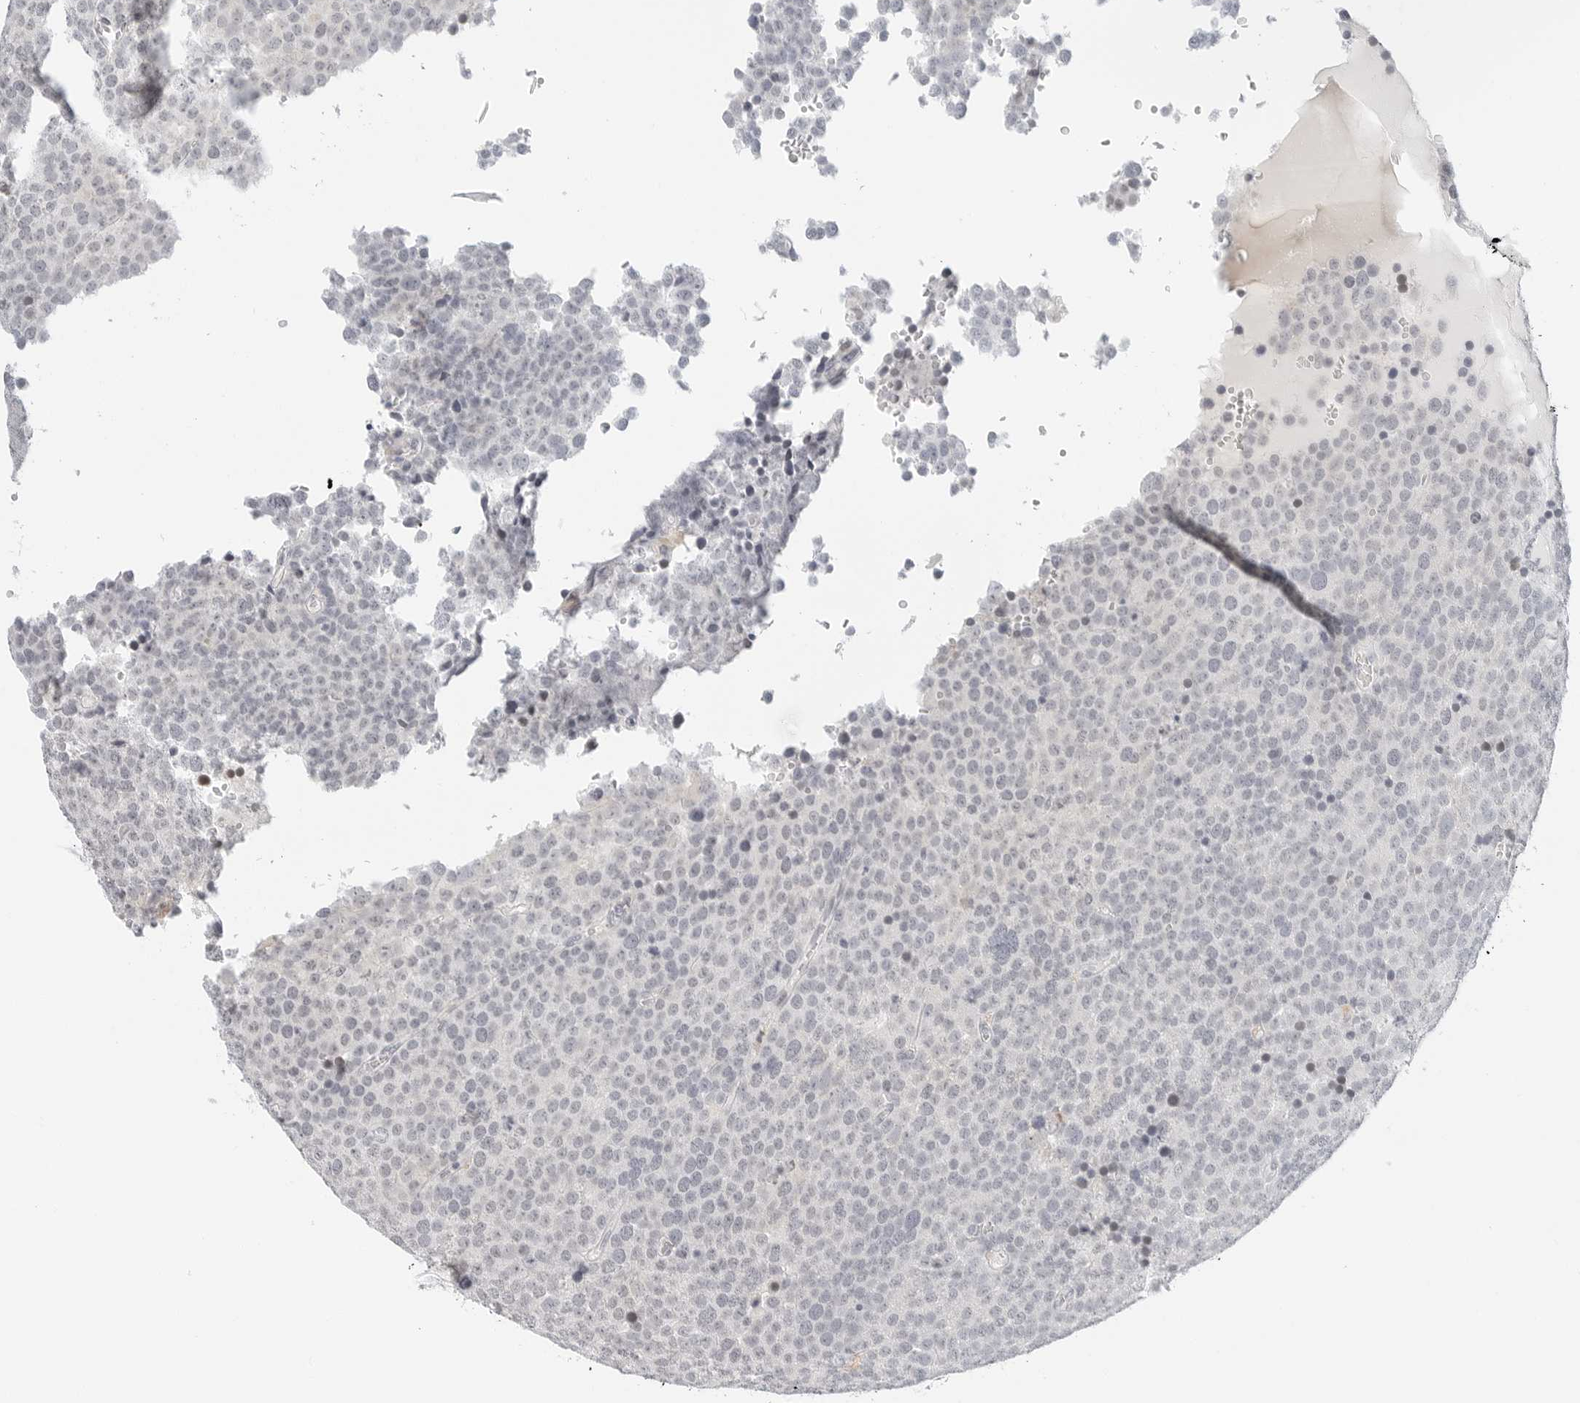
{"staining": {"intensity": "negative", "quantity": "none", "location": "none"}, "tissue": "testis cancer", "cell_type": "Tumor cells", "image_type": "cancer", "snomed": [{"axis": "morphology", "description": "Seminoma, NOS"}, {"axis": "topography", "description": "Testis"}], "caption": "DAB (3,3'-diaminobenzidine) immunohistochemical staining of testis cancer shows no significant staining in tumor cells.", "gene": "PARP10", "patient": {"sex": "male", "age": 71}}